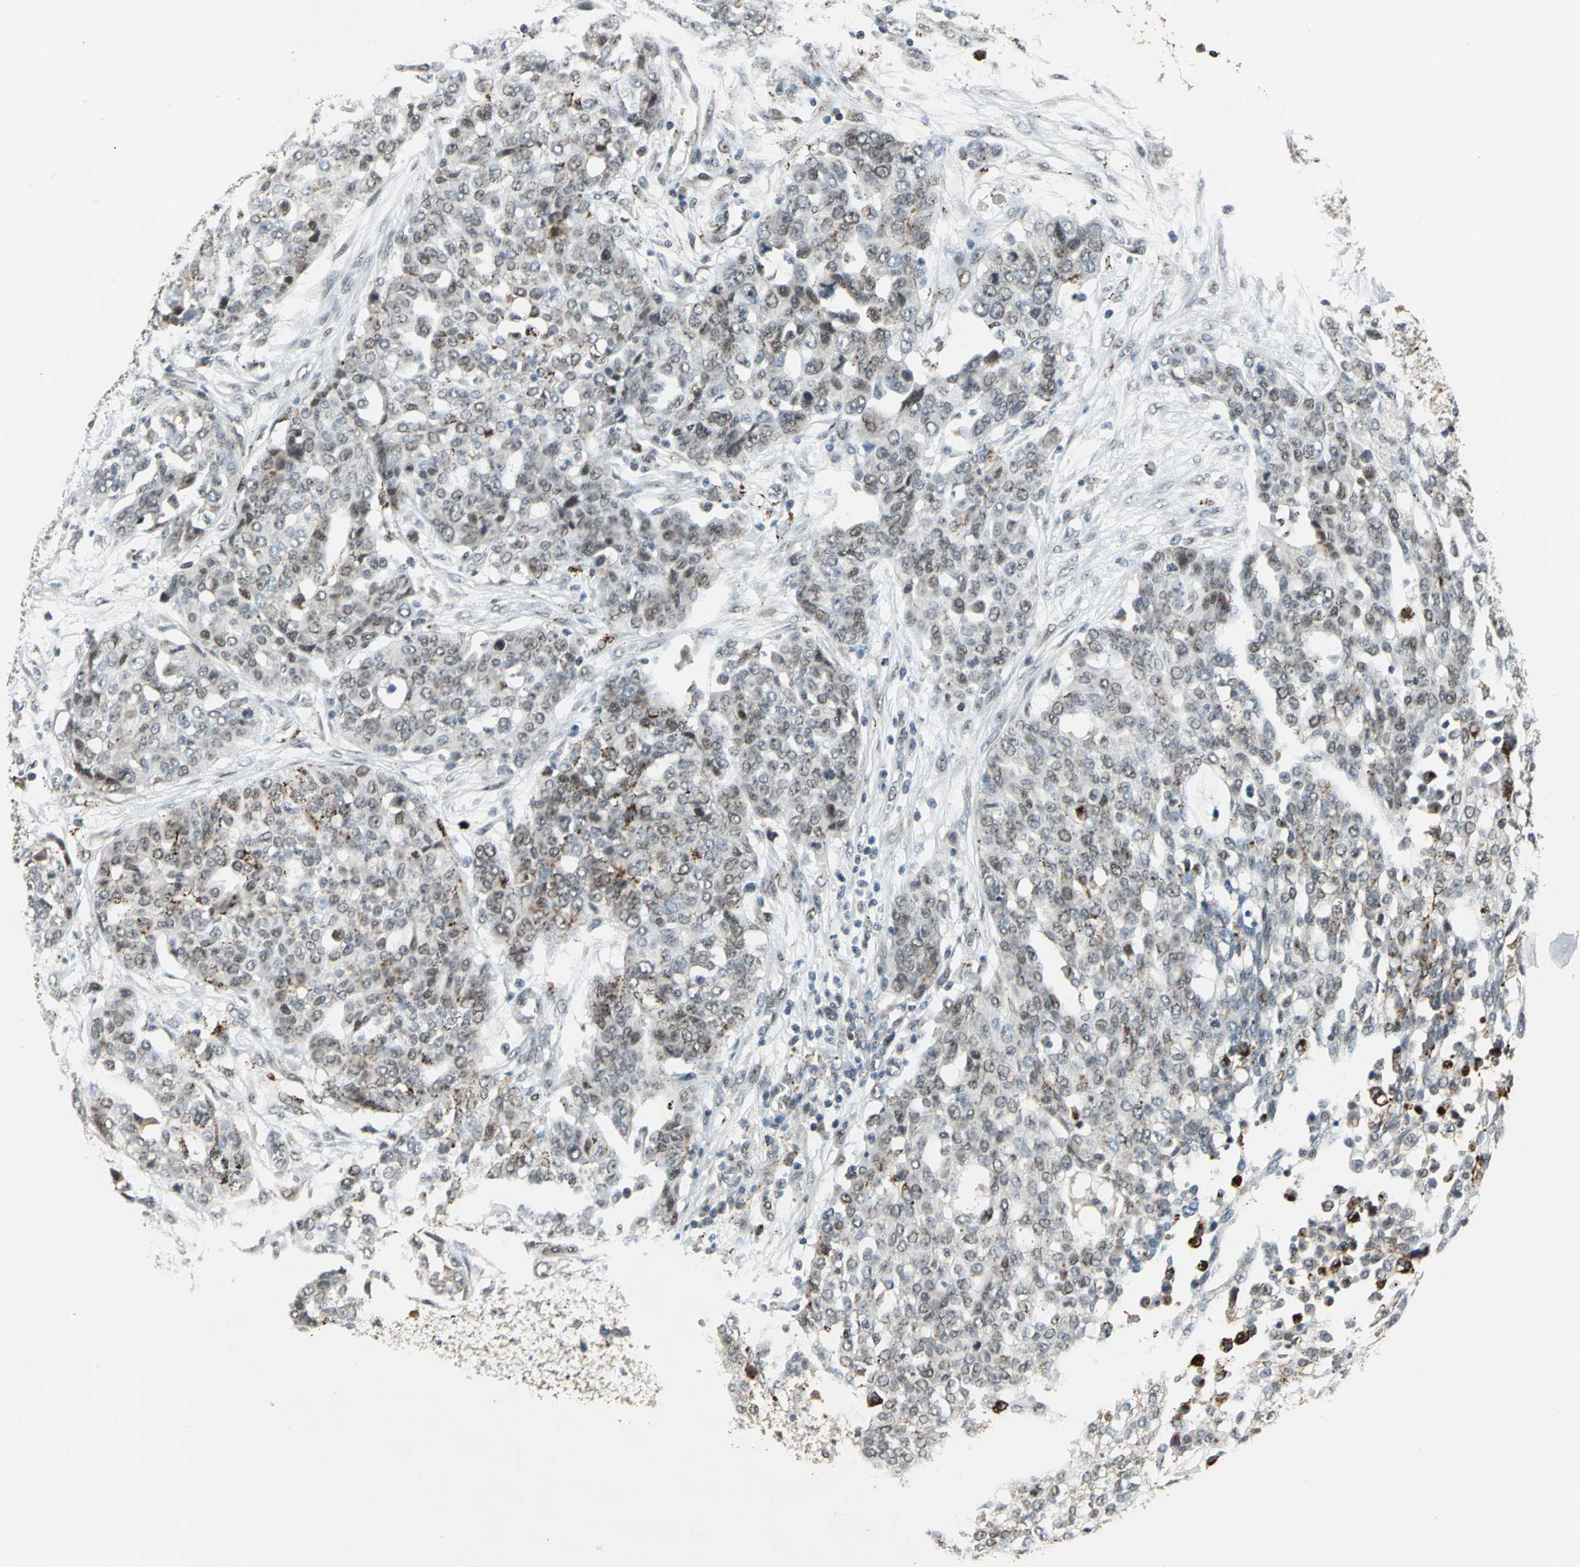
{"staining": {"intensity": "moderate", "quantity": "<25%", "location": "cytoplasmic/membranous,nuclear"}, "tissue": "ovarian cancer", "cell_type": "Tumor cells", "image_type": "cancer", "snomed": [{"axis": "morphology", "description": "Cystadenocarcinoma, serous, NOS"}, {"axis": "topography", "description": "Soft tissue"}, {"axis": "topography", "description": "Ovary"}], "caption": "Ovarian cancer (serous cystadenocarcinoma) stained for a protein (brown) exhibits moderate cytoplasmic/membranous and nuclear positive positivity in approximately <25% of tumor cells.", "gene": "ELF2", "patient": {"sex": "female", "age": 57}}